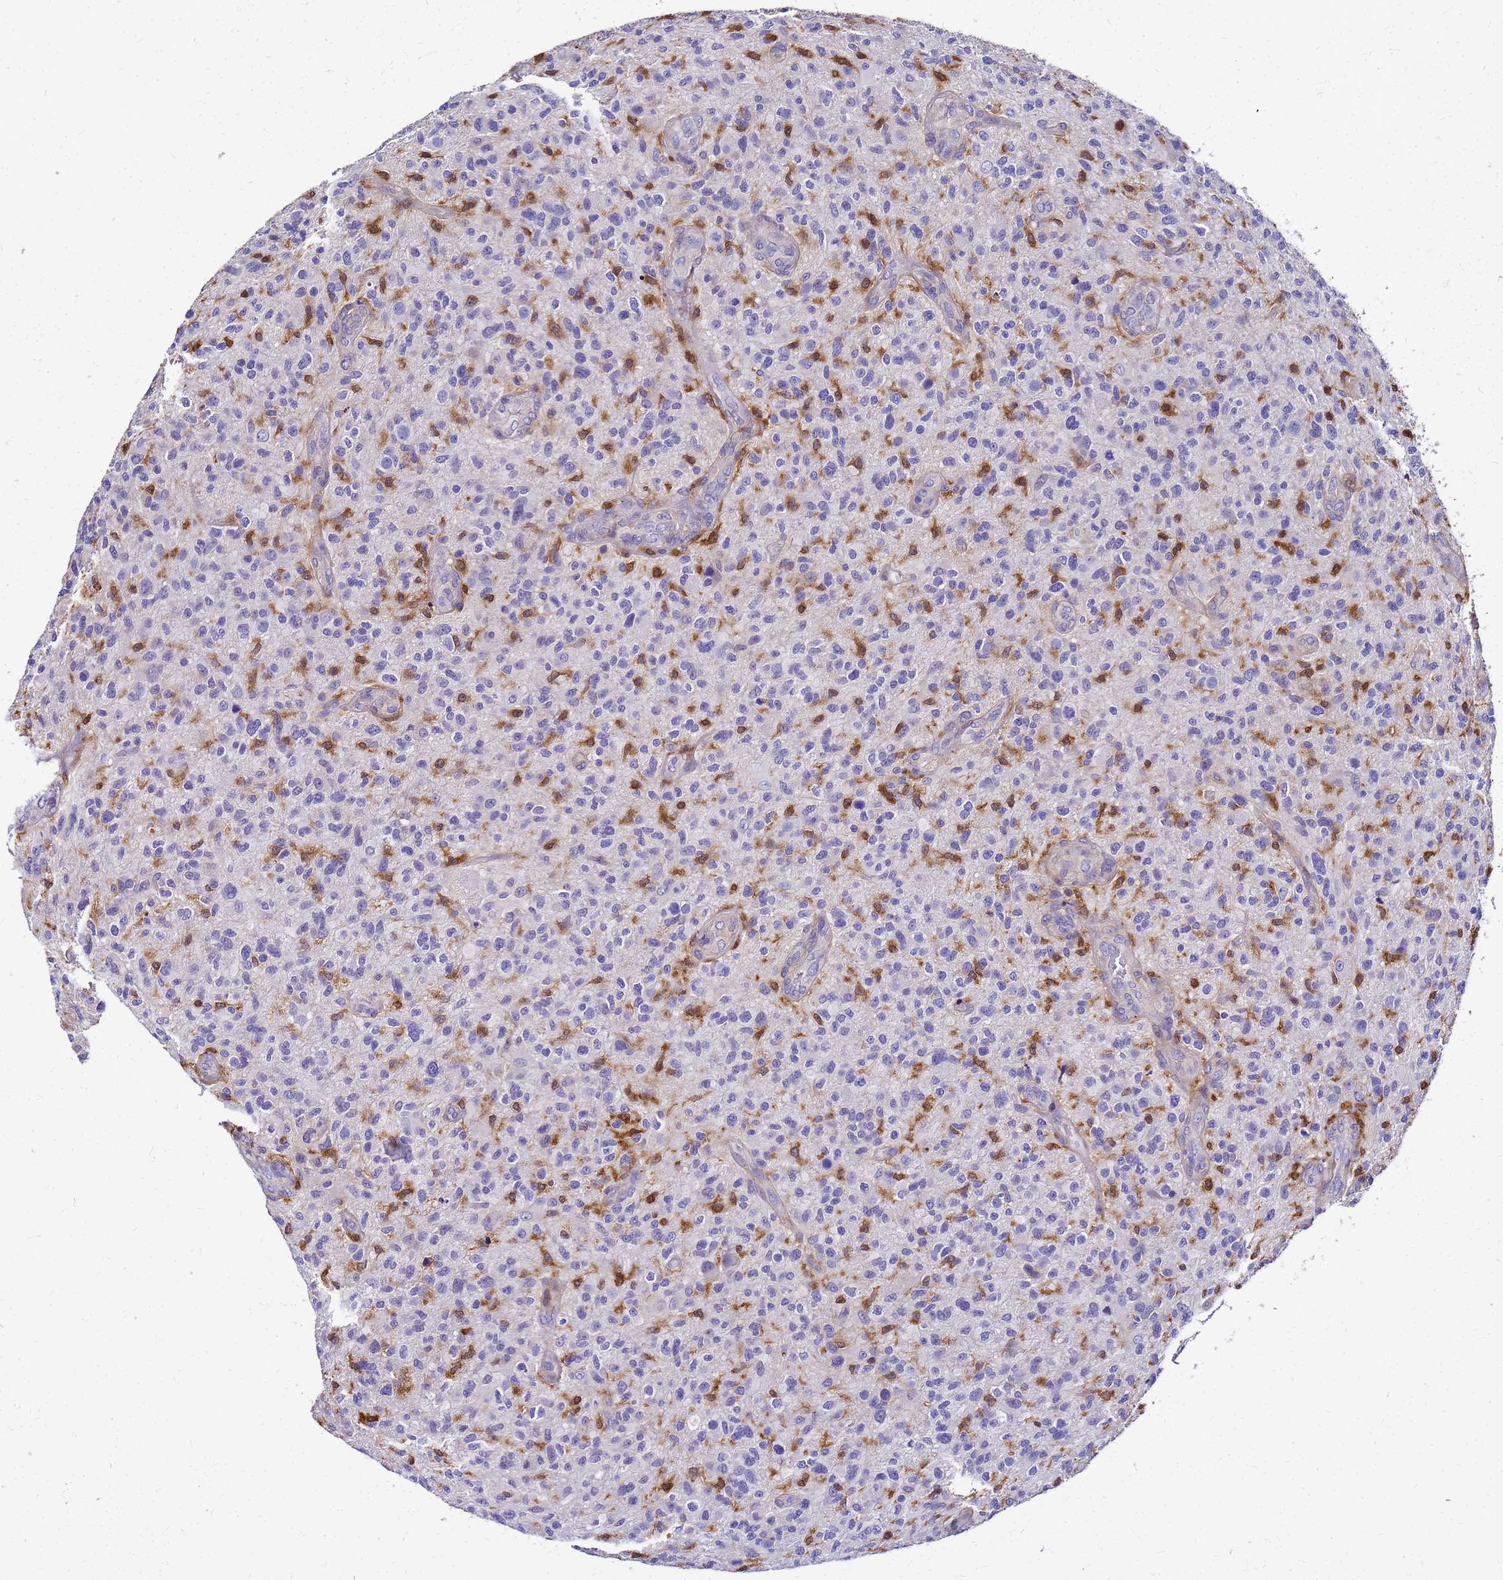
{"staining": {"intensity": "negative", "quantity": "none", "location": "none"}, "tissue": "glioma", "cell_type": "Tumor cells", "image_type": "cancer", "snomed": [{"axis": "morphology", "description": "Glioma, malignant, High grade"}, {"axis": "topography", "description": "Brain"}], "caption": "High-grade glioma (malignant) stained for a protein using immunohistochemistry shows no expression tumor cells.", "gene": "S100A11", "patient": {"sex": "male", "age": 47}}